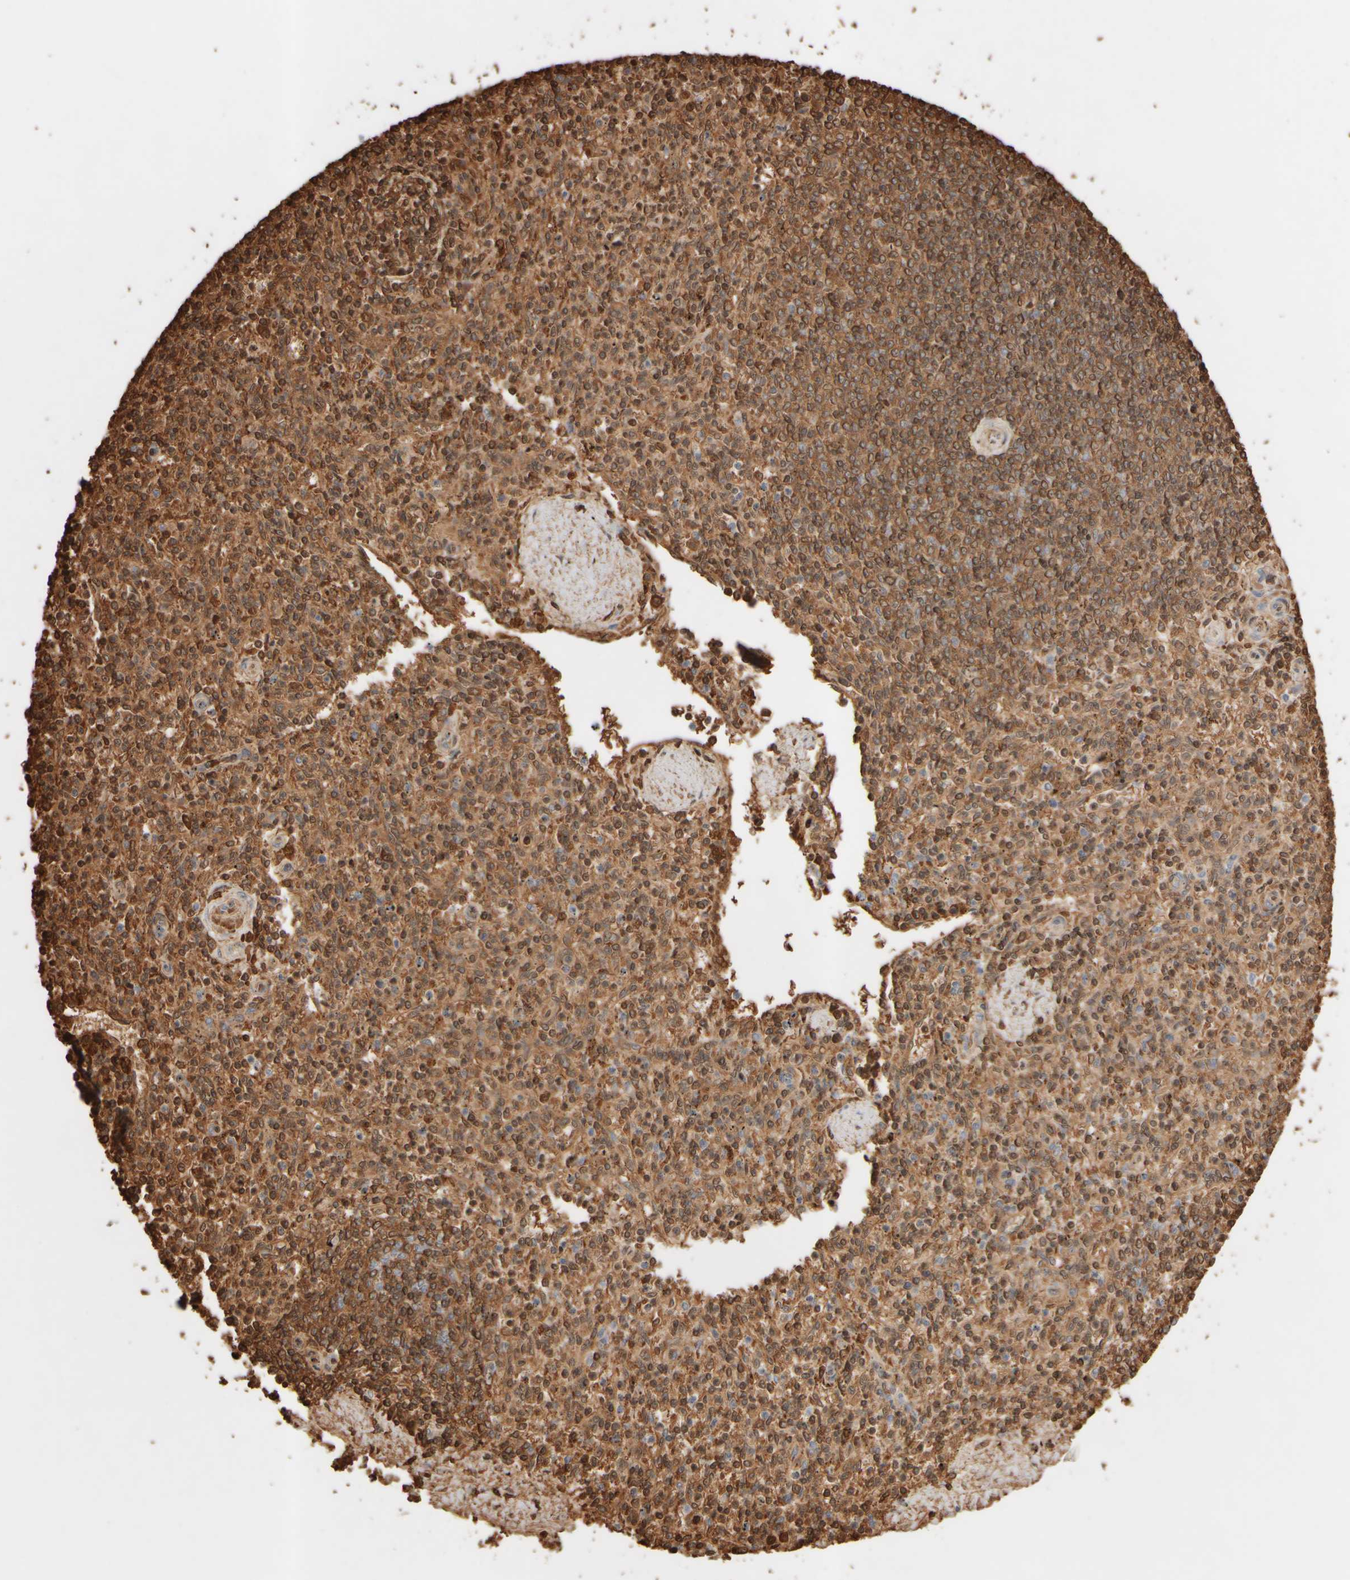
{"staining": {"intensity": "moderate", "quantity": "25%-75%", "location": "cytoplasmic/membranous"}, "tissue": "spleen", "cell_type": "Cells in red pulp", "image_type": "normal", "snomed": [{"axis": "morphology", "description": "Normal tissue, NOS"}, {"axis": "topography", "description": "Spleen"}], "caption": "A brown stain labels moderate cytoplasmic/membranous staining of a protein in cells in red pulp of benign human spleen. Immunohistochemistry stains the protein in brown and the nuclei are stained blue.", "gene": "MST1", "patient": {"sex": "male", "age": 72}}